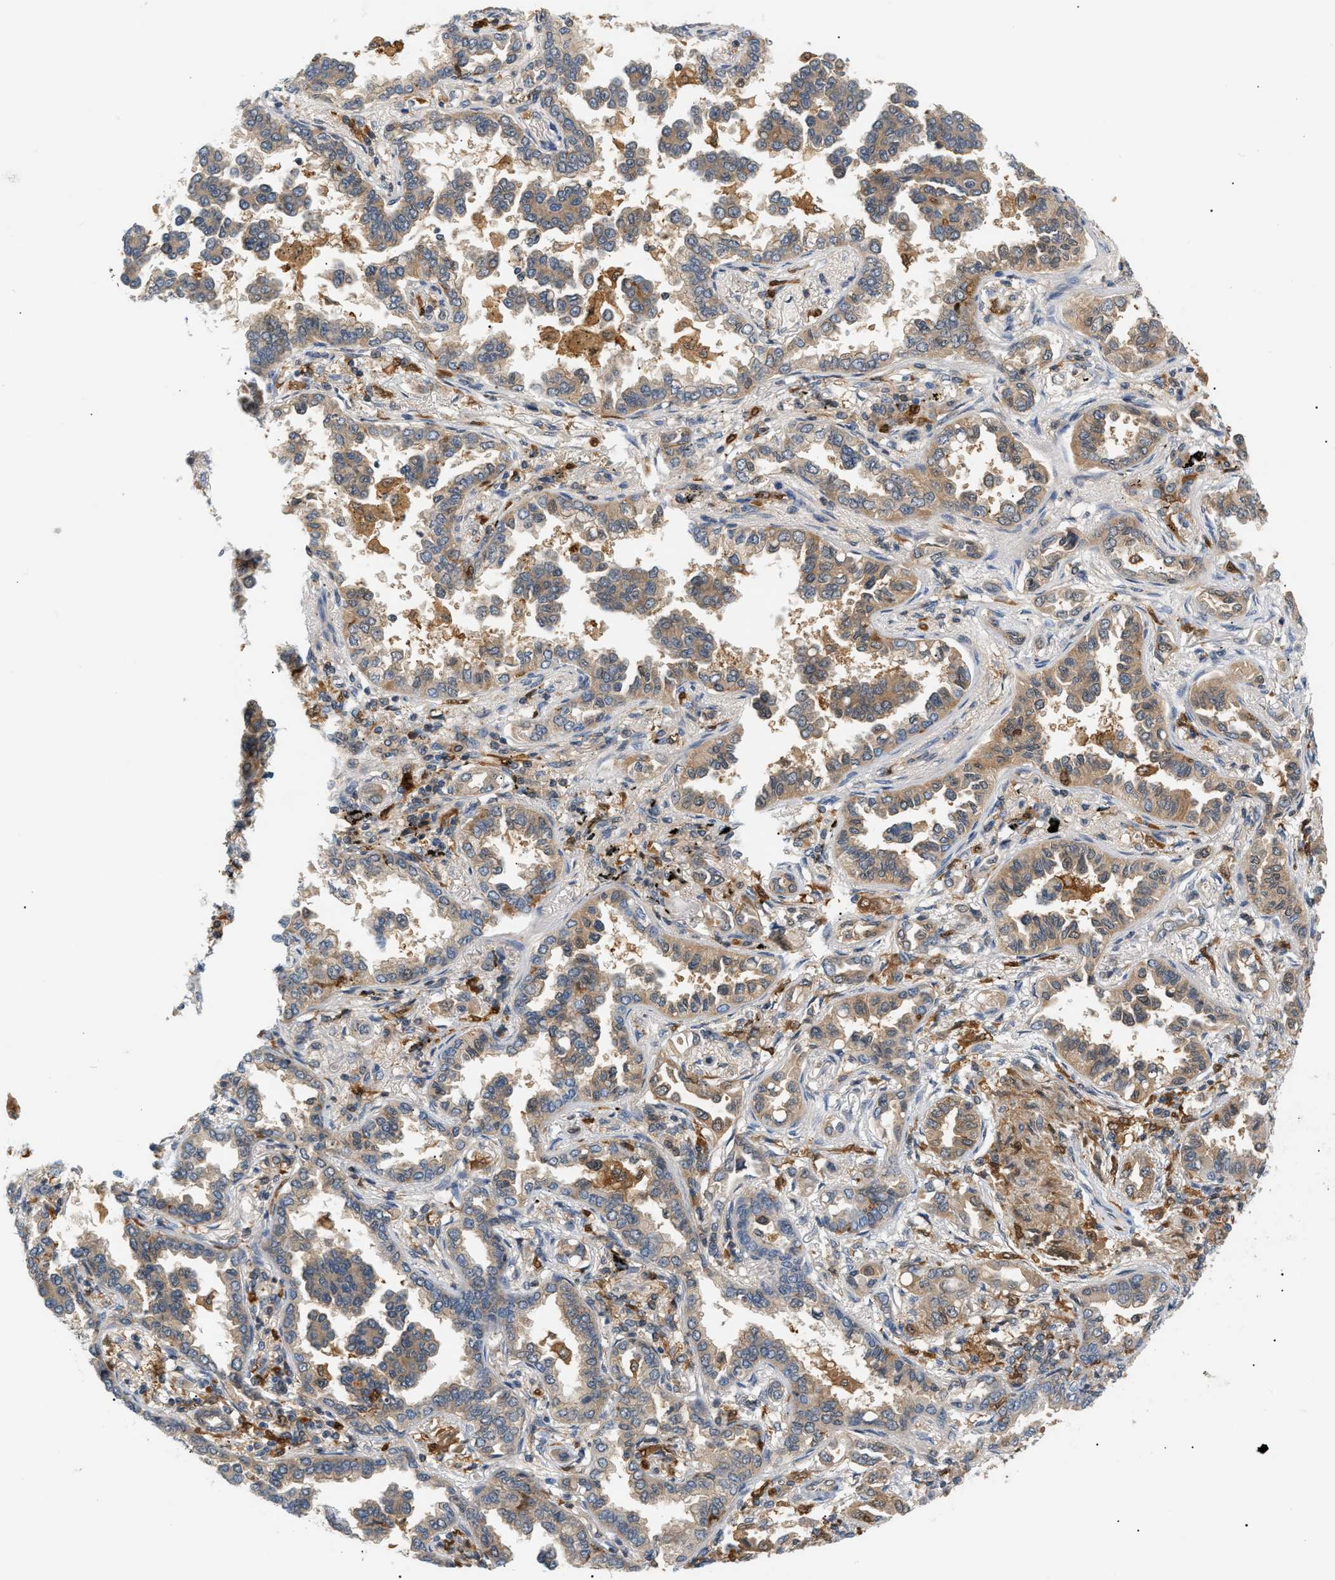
{"staining": {"intensity": "weak", "quantity": ">75%", "location": "cytoplasmic/membranous"}, "tissue": "lung cancer", "cell_type": "Tumor cells", "image_type": "cancer", "snomed": [{"axis": "morphology", "description": "Normal tissue, NOS"}, {"axis": "morphology", "description": "Adenocarcinoma, NOS"}, {"axis": "topography", "description": "Lung"}], "caption": "Lung adenocarcinoma was stained to show a protein in brown. There is low levels of weak cytoplasmic/membranous expression in about >75% of tumor cells. Nuclei are stained in blue.", "gene": "PYCARD", "patient": {"sex": "male", "age": 59}}